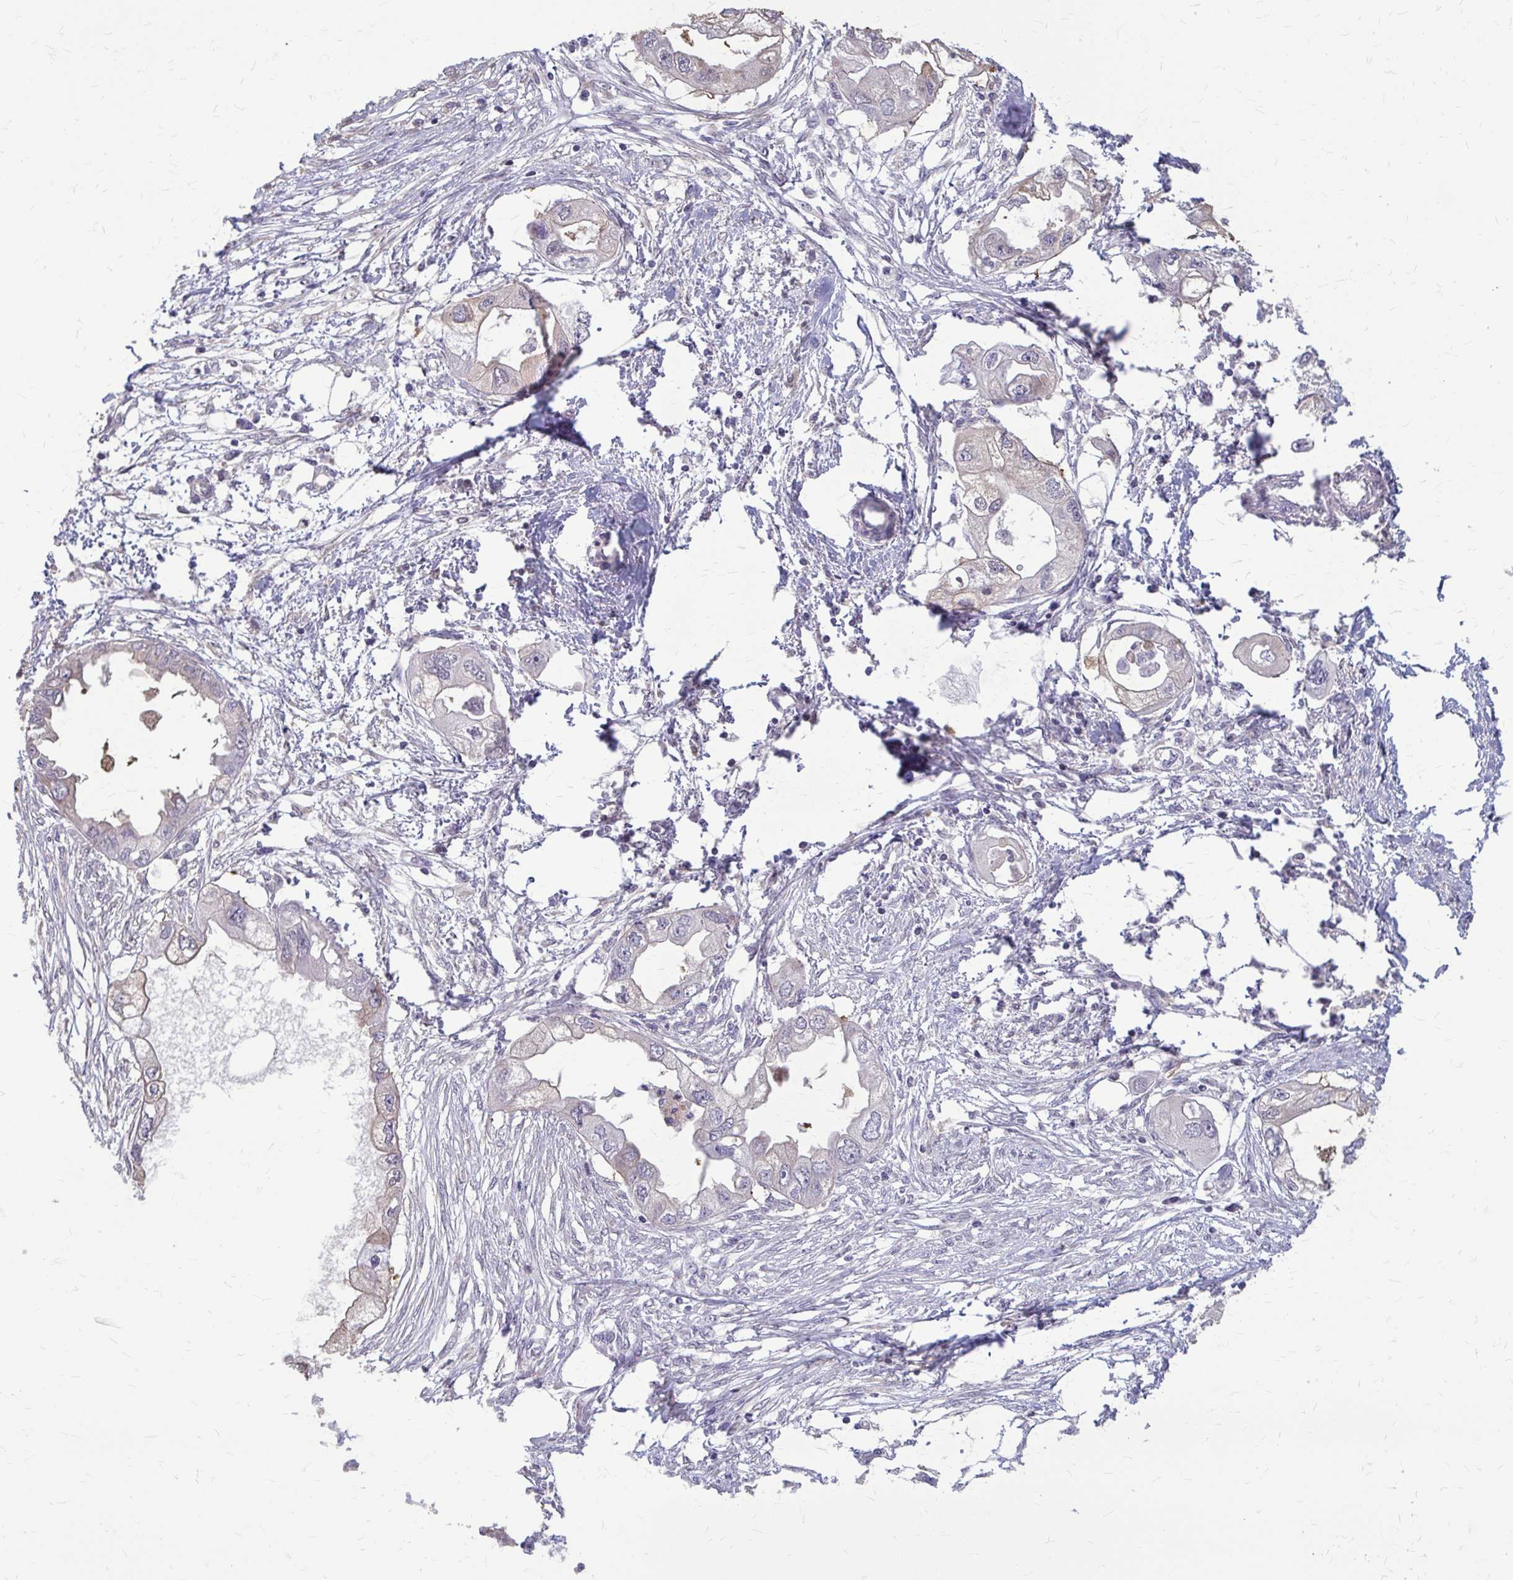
{"staining": {"intensity": "negative", "quantity": "none", "location": "none"}, "tissue": "endometrial cancer", "cell_type": "Tumor cells", "image_type": "cancer", "snomed": [{"axis": "morphology", "description": "Adenocarcinoma, NOS"}, {"axis": "morphology", "description": "Adenocarcinoma, metastatic, NOS"}, {"axis": "topography", "description": "Adipose tissue"}, {"axis": "topography", "description": "Endometrium"}], "caption": "Endometrial cancer (metastatic adenocarcinoma) was stained to show a protein in brown. There is no significant staining in tumor cells. (Brightfield microscopy of DAB (3,3'-diaminobenzidine) IHC at high magnification).", "gene": "ZNF34", "patient": {"sex": "female", "age": 67}}